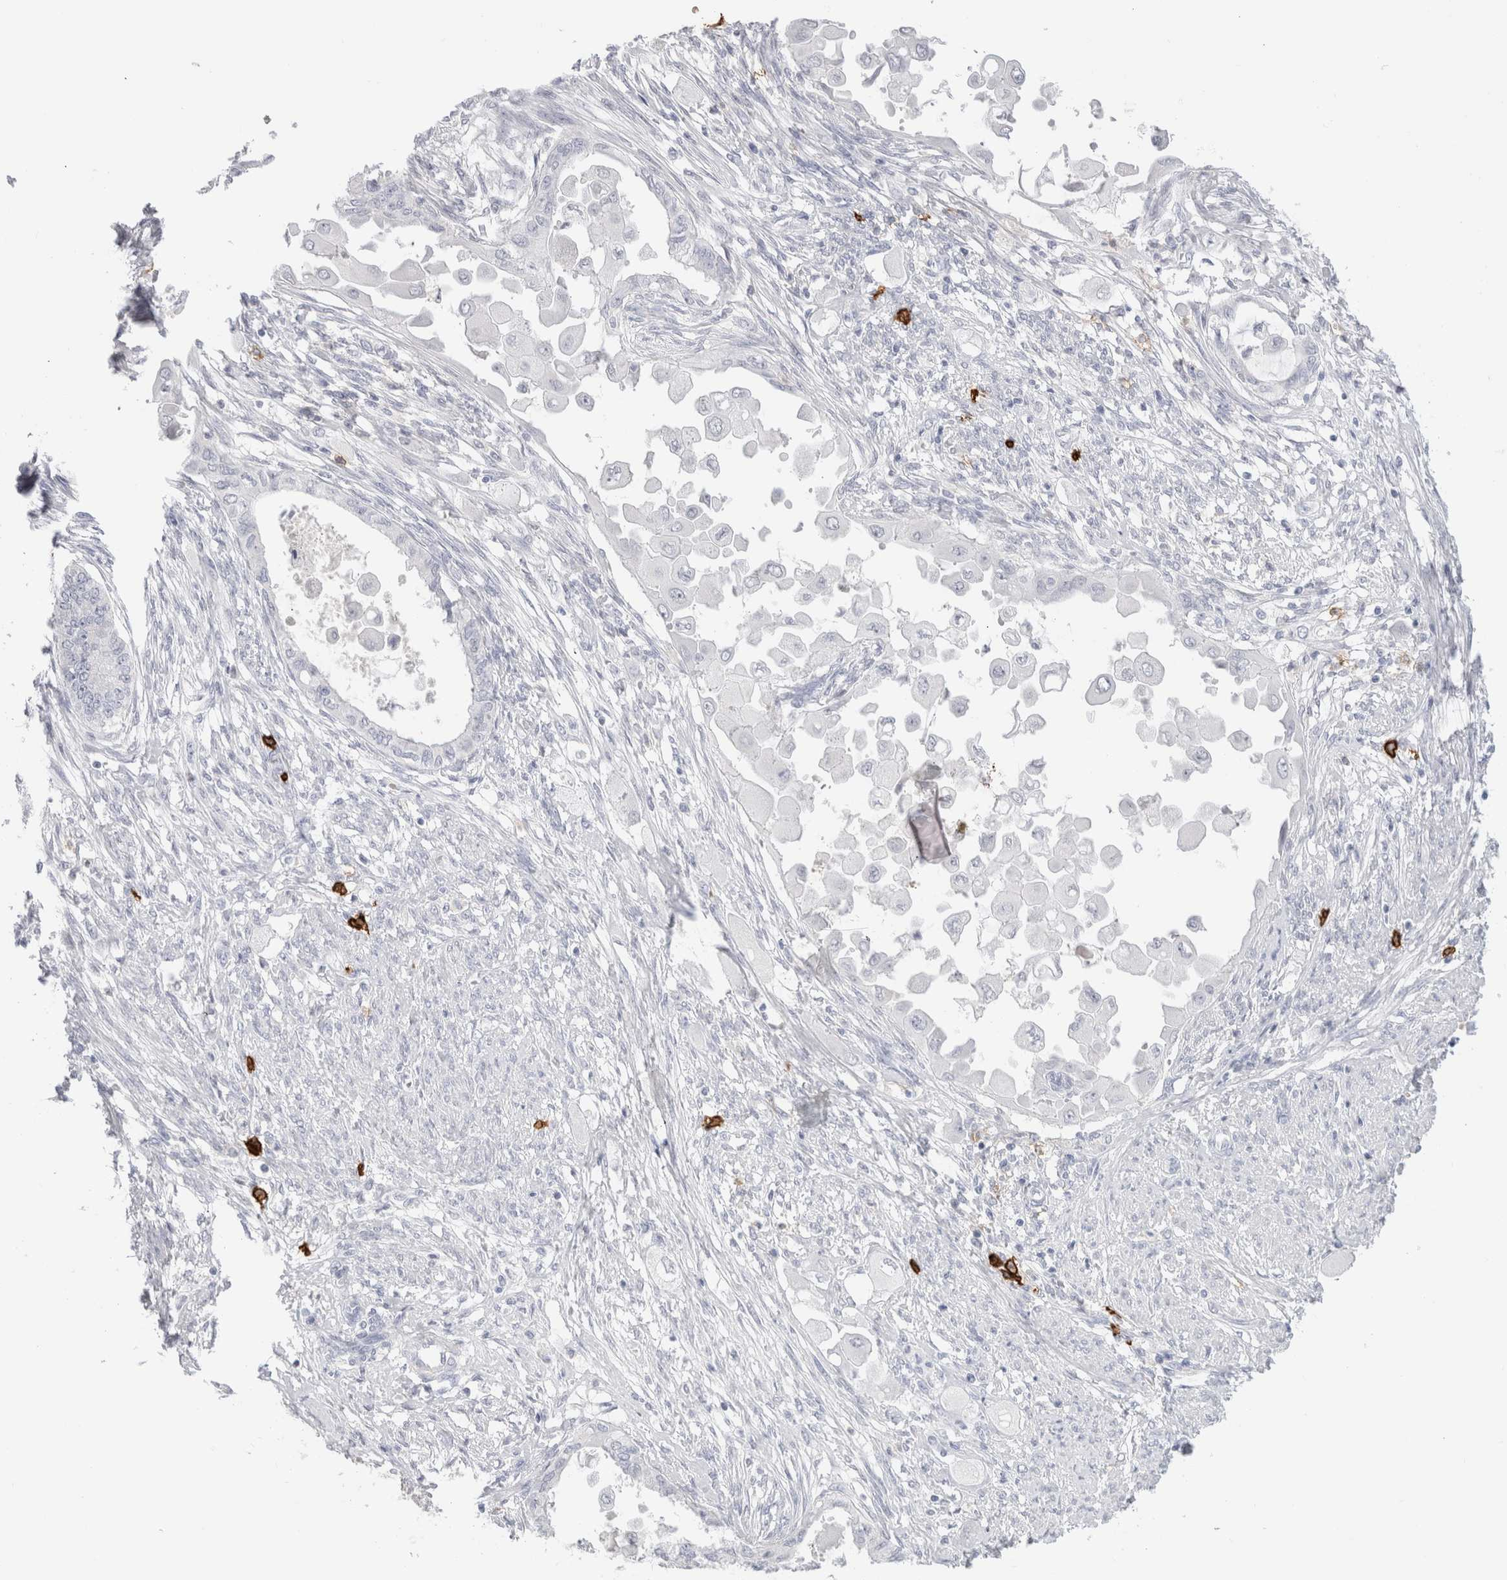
{"staining": {"intensity": "negative", "quantity": "none", "location": "none"}, "tissue": "cervical cancer", "cell_type": "Tumor cells", "image_type": "cancer", "snomed": [{"axis": "morphology", "description": "Normal tissue, NOS"}, {"axis": "morphology", "description": "Adenocarcinoma, NOS"}, {"axis": "topography", "description": "Cervix"}, {"axis": "topography", "description": "Endometrium"}], "caption": "Protein analysis of adenocarcinoma (cervical) shows no significant staining in tumor cells.", "gene": "CD38", "patient": {"sex": "female", "age": 86}}